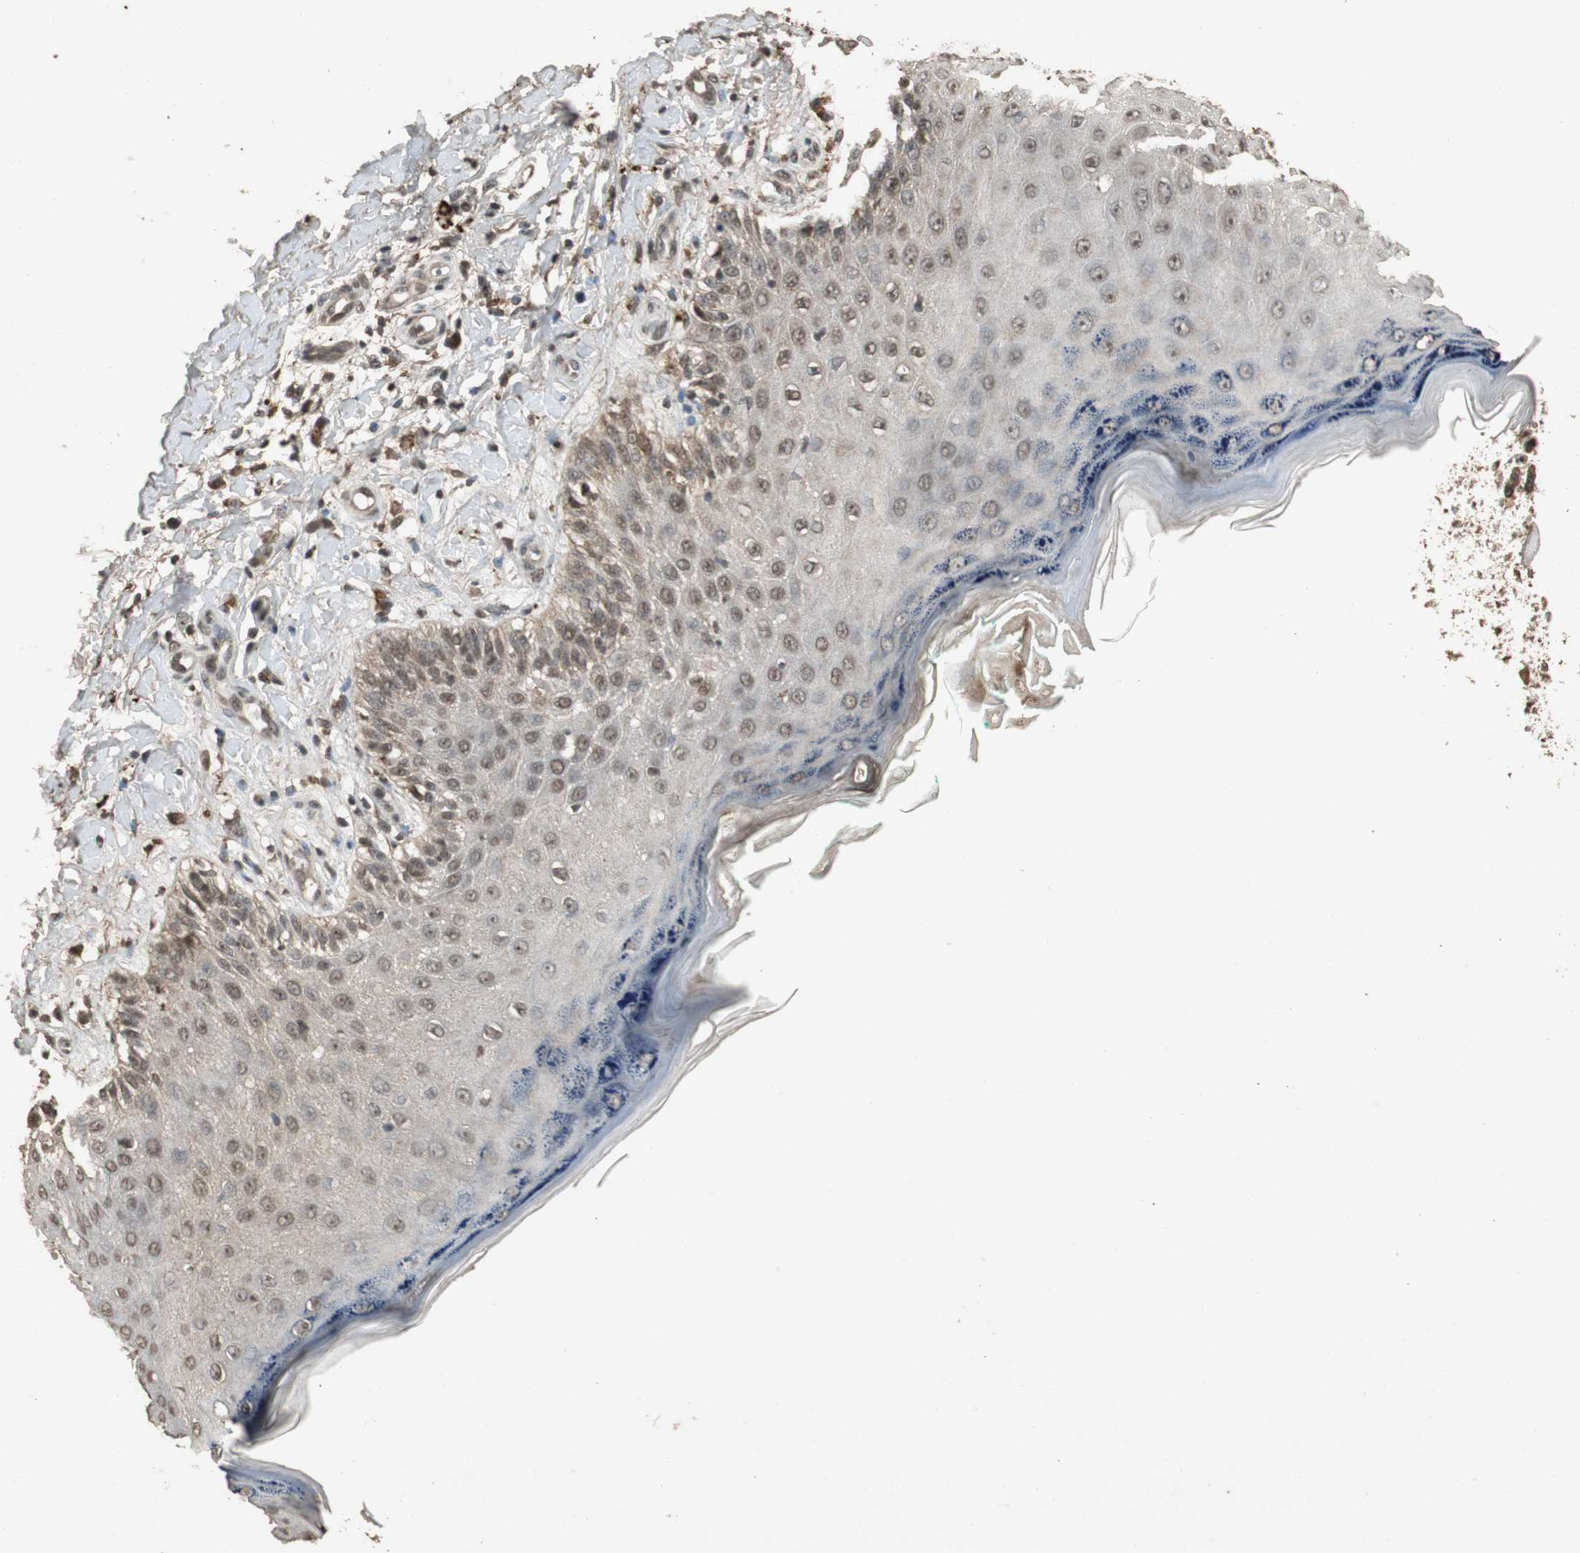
{"staining": {"intensity": "weak", "quantity": ">75%", "location": "cytoplasmic/membranous,nuclear"}, "tissue": "skin cancer", "cell_type": "Tumor cells", "image_type": "cancer", "snomed": [{"axis": "morphology", "description": "Squamous cell carcinoma, NOS"}, {"axis": "topography", "description": "Skin"}], "caption": "Skin cancer (squamous cell carcinoma) was stained to show a protein in brown. There is low levels of weak cytoplasmic/membranous and nuclear expression in about >75% of tumor cells. The protein of interest is shown in brown color, while the nuclei are stained blue.", "gene": "EMX1", "patient": {"sex": "female", "age": 42}}